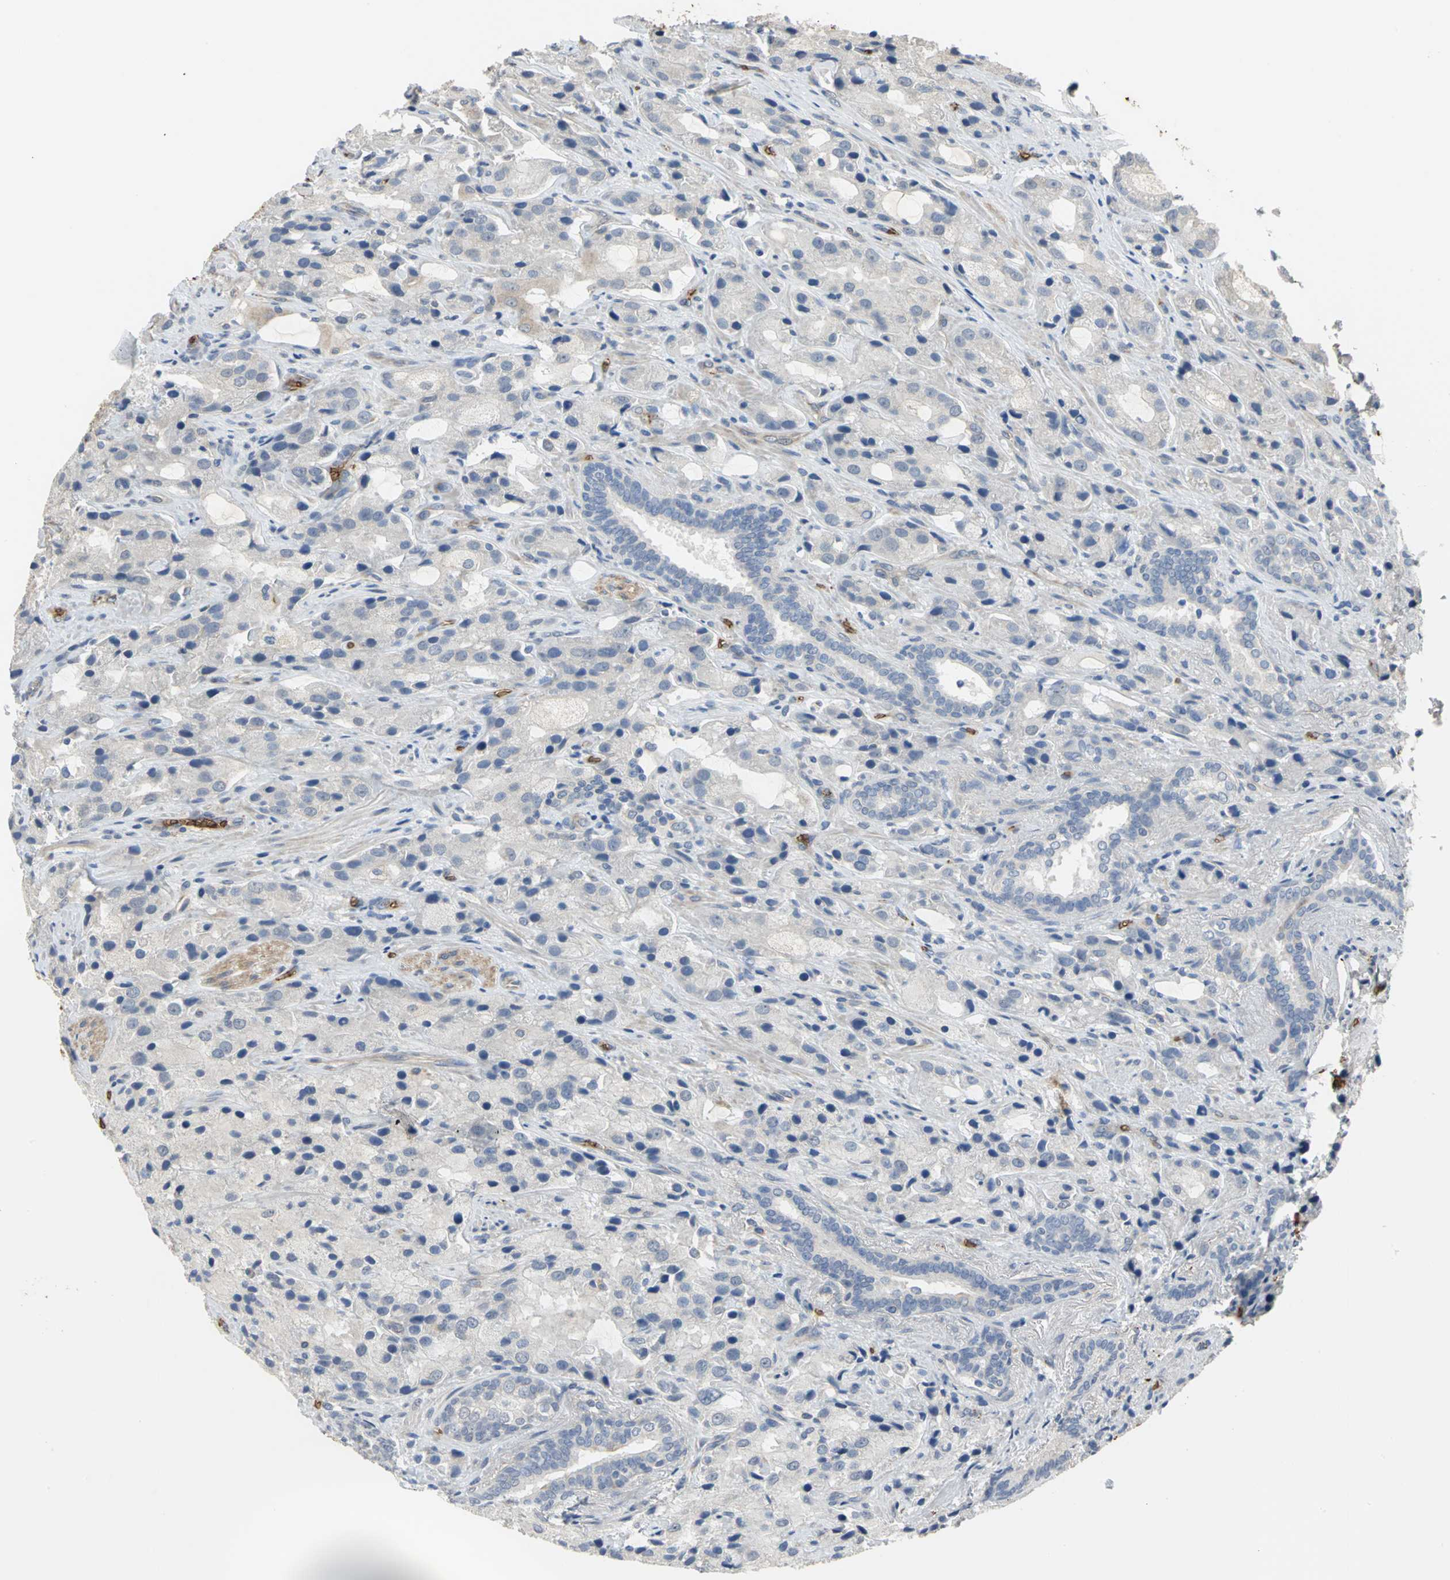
{"staining": {"intensity": "weak", "quantity": "<25%", "location": "cytoplasmic/membranous"}, "tissue": "prostate cancer", "cell_type": "Tumor cells", "image_type": "cancer", "snomed": [{"axis": "morphology", "description": "Adenocarcinoma, High grade"}, {"axis": "topography", "description": "Prostate"}], "caption": "Adenocarcinoma (high-grade) (prostate) was stained to show a protein in brown. There is no significant positivity in tumor cells.", "gene": "TREM1", "patient": {"sex": "male", "age": 70}}